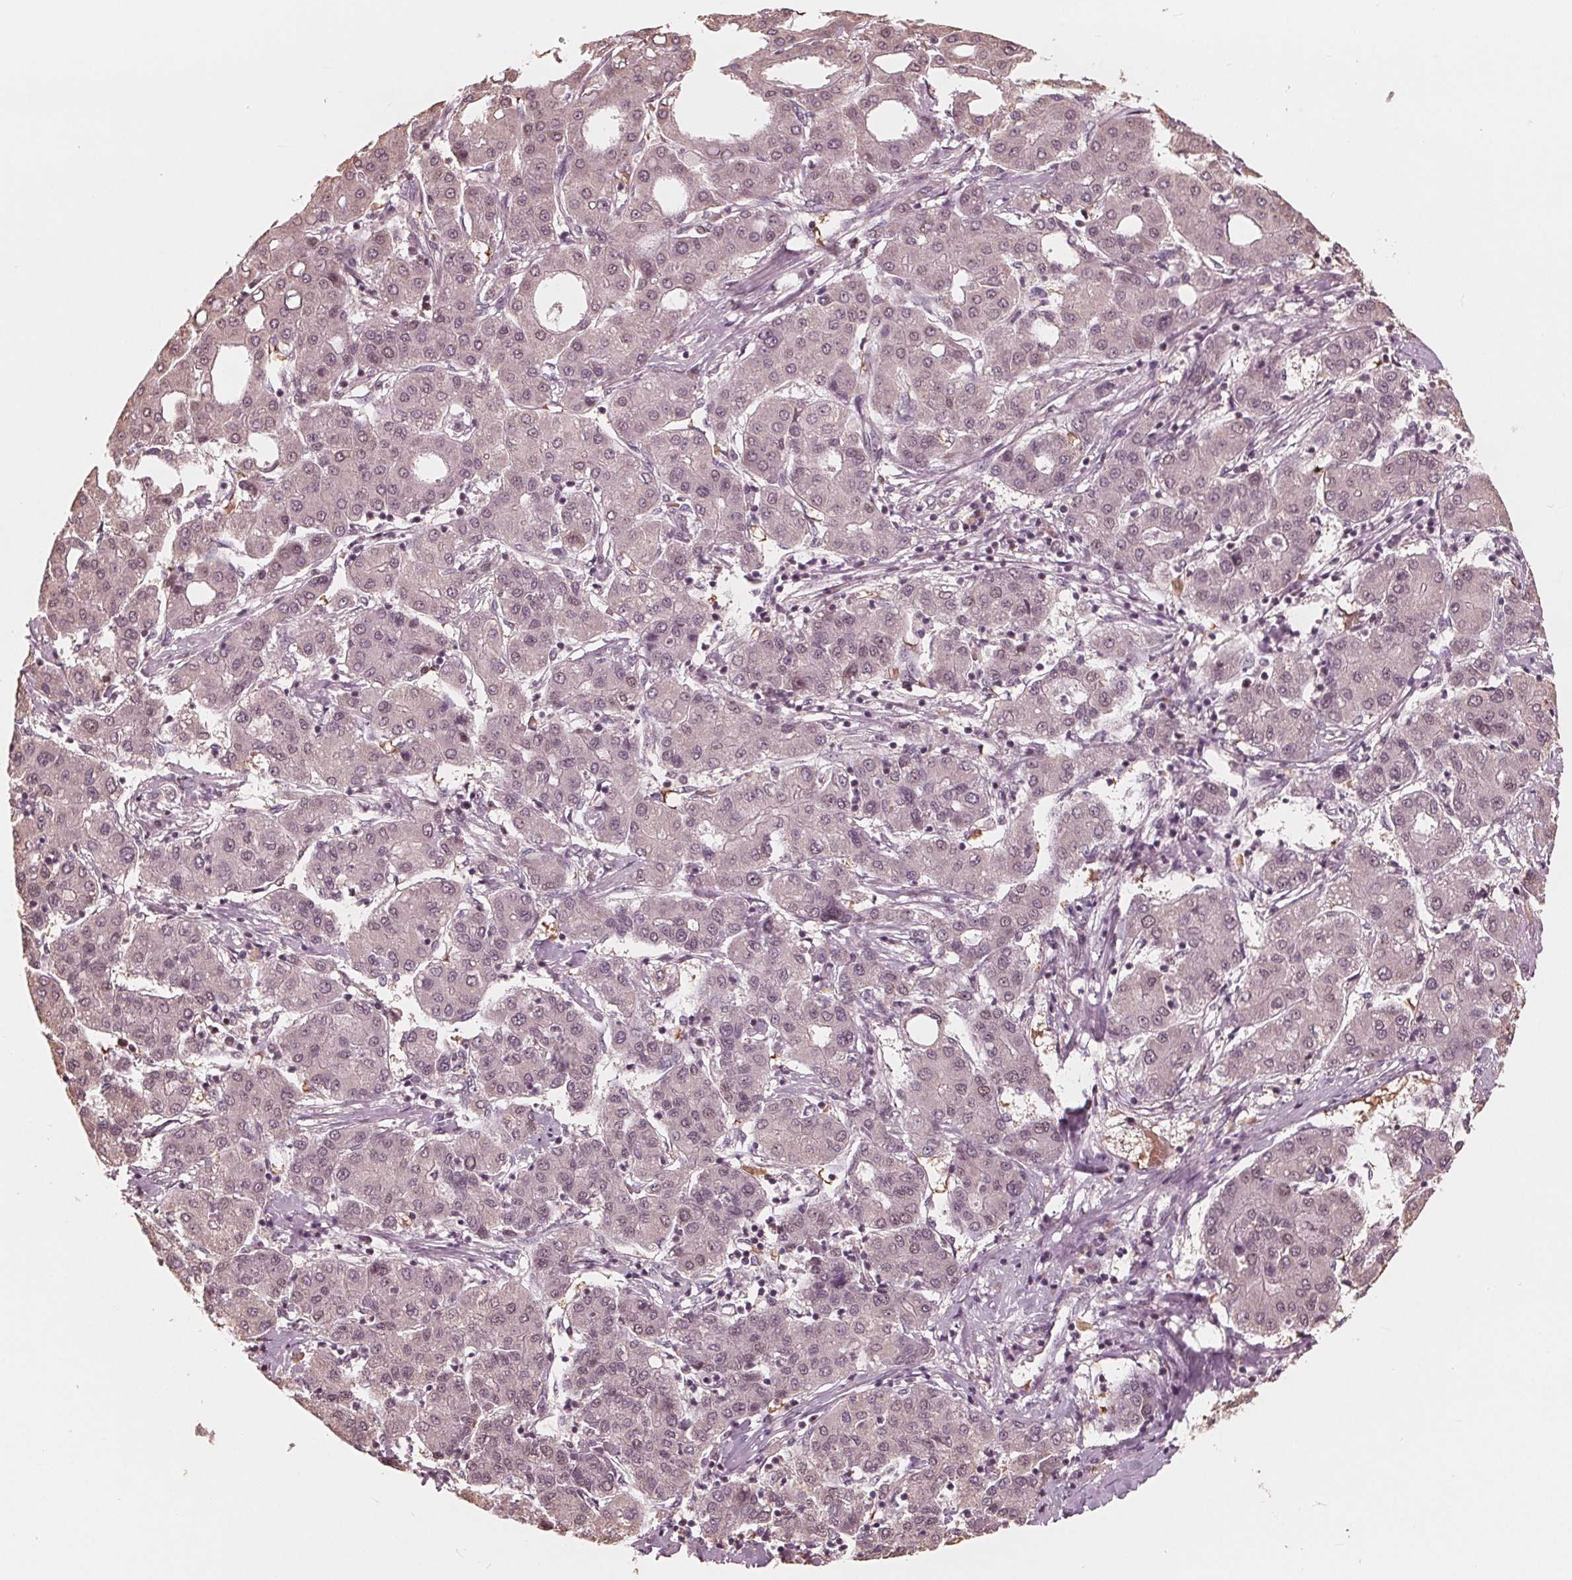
{"staining": {"intensity": "weak", "quantity": "<25%", "location": "nuclear"}, "tissue": "liver cancer", "cell_type": "Tumor cells", "image_type": "cancer", "snomed": [{"axis": "morphology", "description": "Carcinoma, Hepatocellular, NOS"}, {"axis": "topography", "description": "Liver"}], "caption": "This is a histopathology image of immunohistochemistry staining of liver cancer, which shows no expression in tumor cells. Nuclei are stained in blue.", "gene": "HIRIP3", "patient": {"sex": "male", "age": 65}}